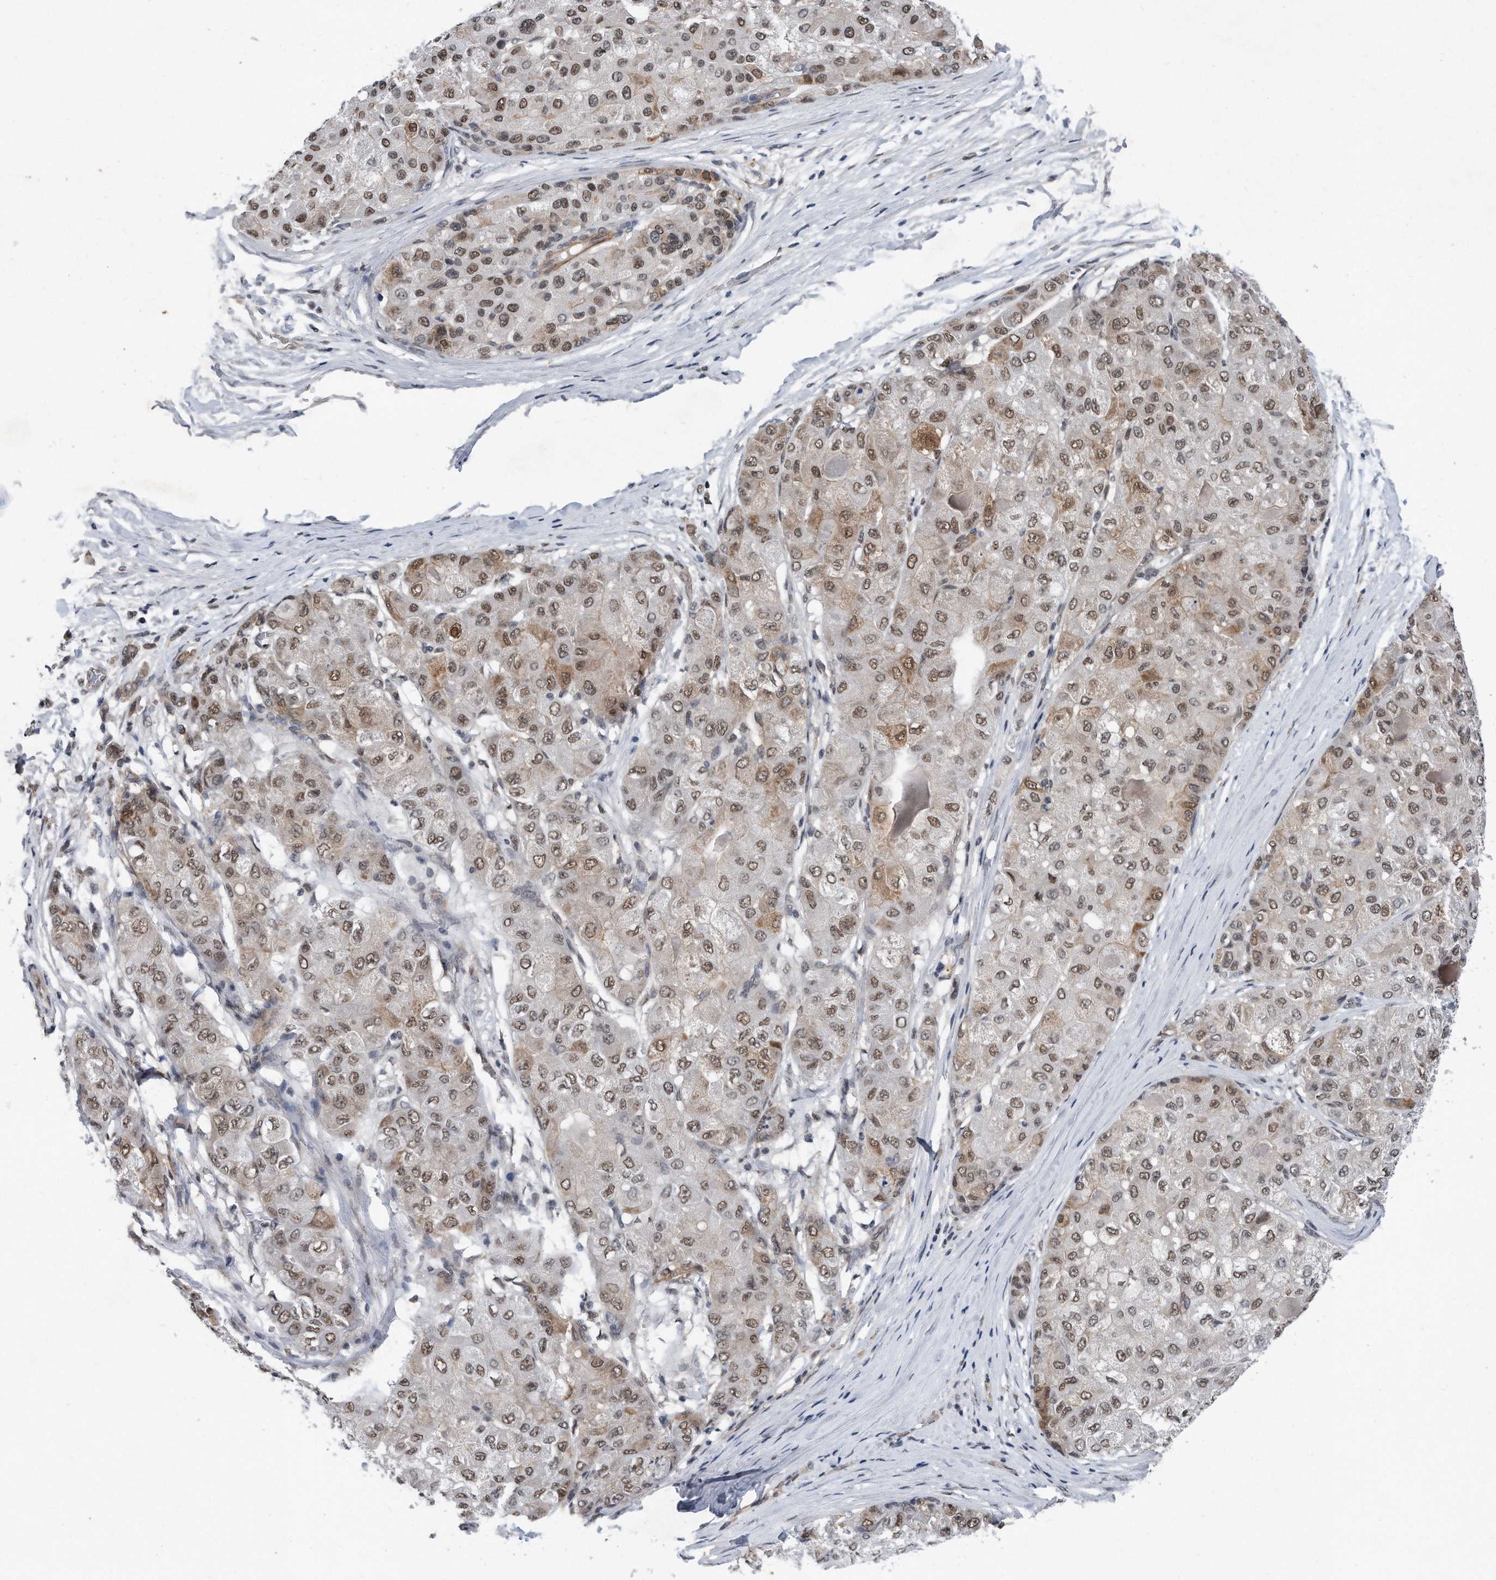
{"staining": {"intensity": "moderate", "quantity": ">75%", "location": "cytoplasmic/membranous,nuclear"}, "tissue": "liver cancer", "cell_type": "Tumor cells", "image_type": "cancer", "snomed": [{"axis": "morphology", "description": "Carcinoma, Hepatocellular, NOS"}, {"axis": "topography", "description": "Liver"}], "caption": "A photomicrograph showing moderate cytoplasmic/membranous and nuclear staining in approximately >75% of tumor cells in liver cancer, as visualized by brown immunohistochemical staining.", "gene": "TP53INP1", "patient": {"sex": "male", "age": 80}}